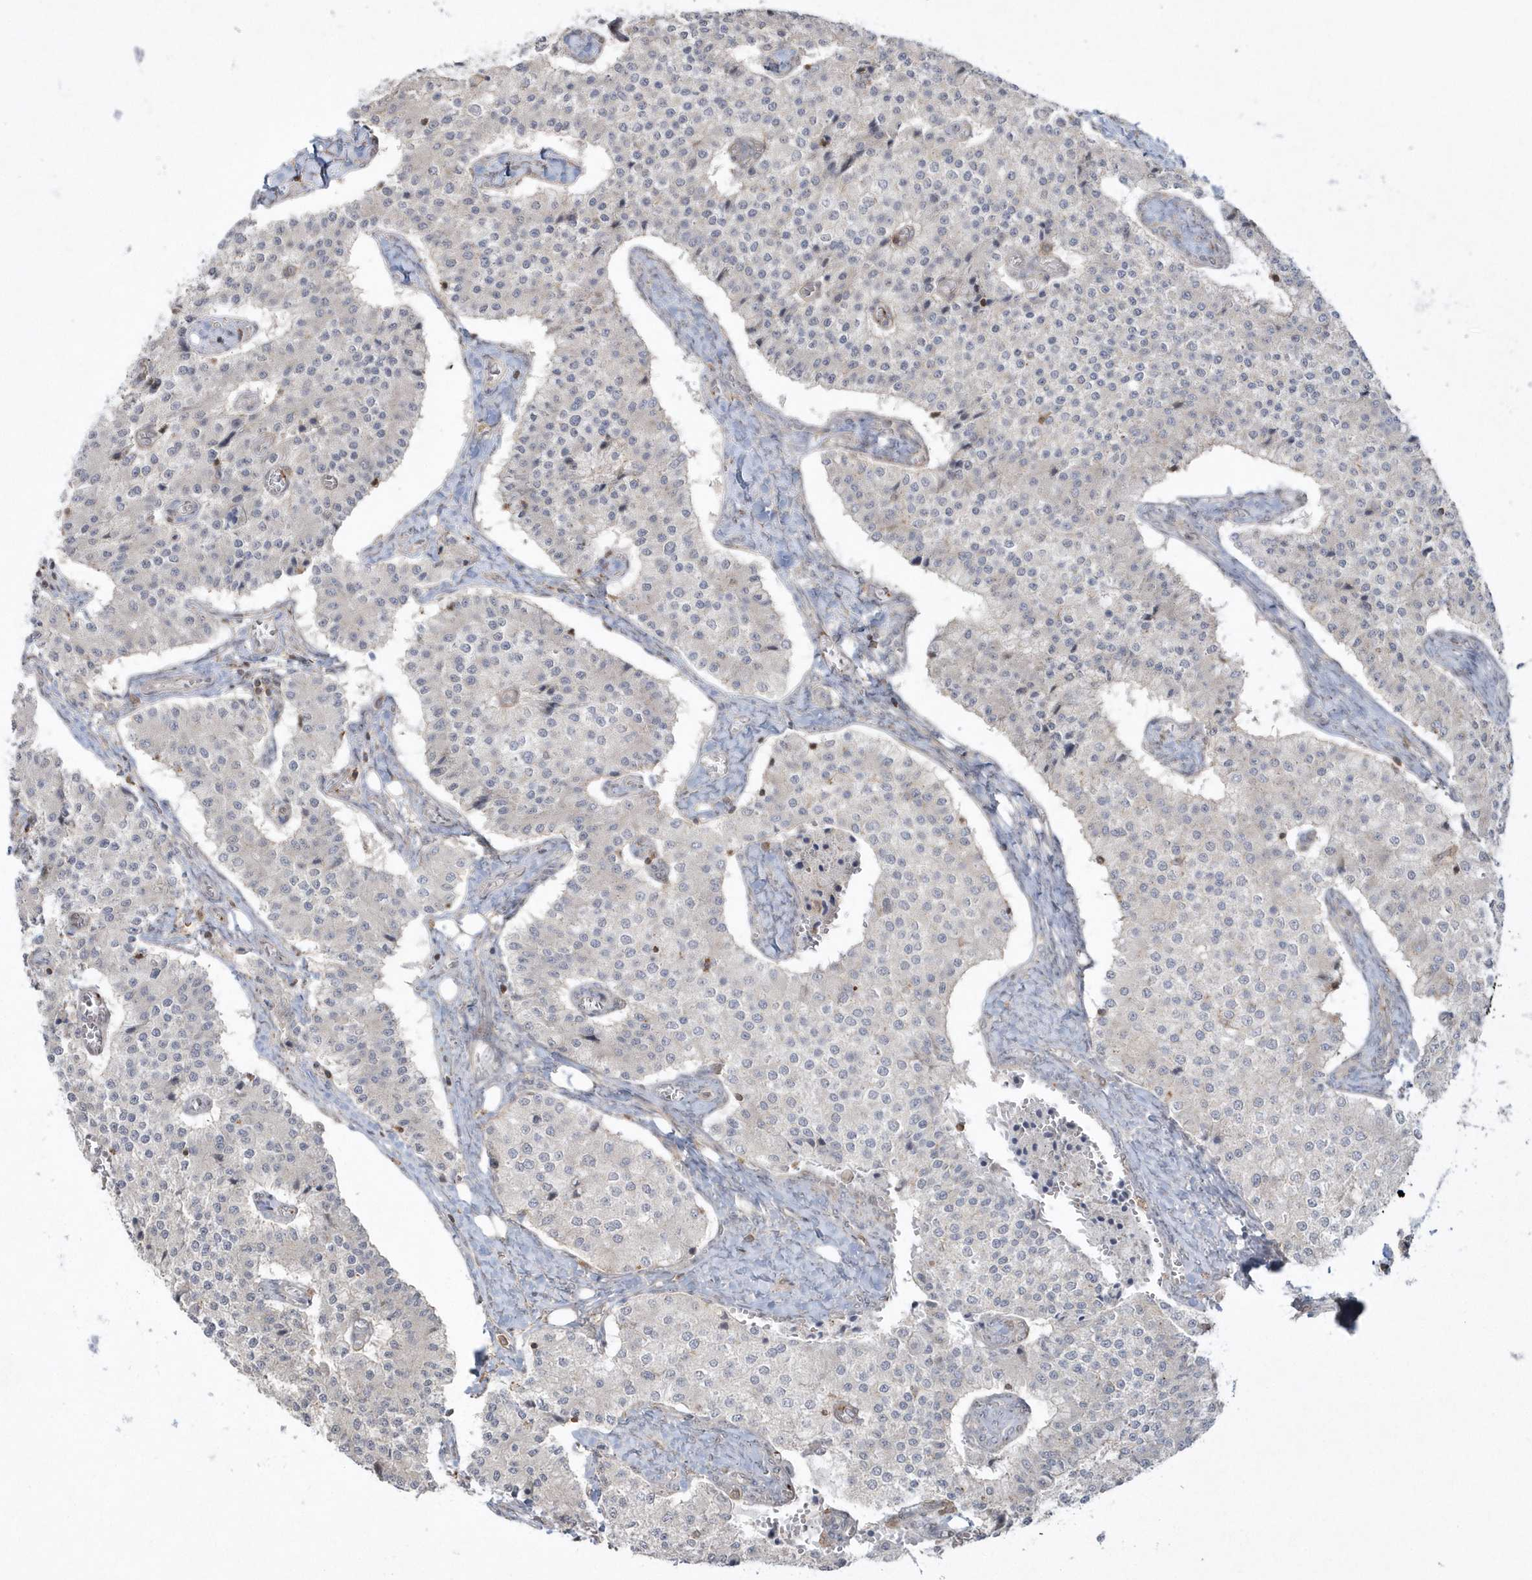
{"staining": {"intensity": "negative", "quantity": "none", "location": "none"}, "tissue": "carcinoid", "cell_type": "Tumor cells", "image_type": "cancer", "snomed": [{"axis": "morphology", "description": "Carcinoid, malignant, NOS"}, {"axis": "topography", "description": "Colon"}], "caption": "A photomicrograph of human carcinoid is negative for staining in tumor cells.", "gene": "BSN", "patient": {"sex": "female", "age": 52}}